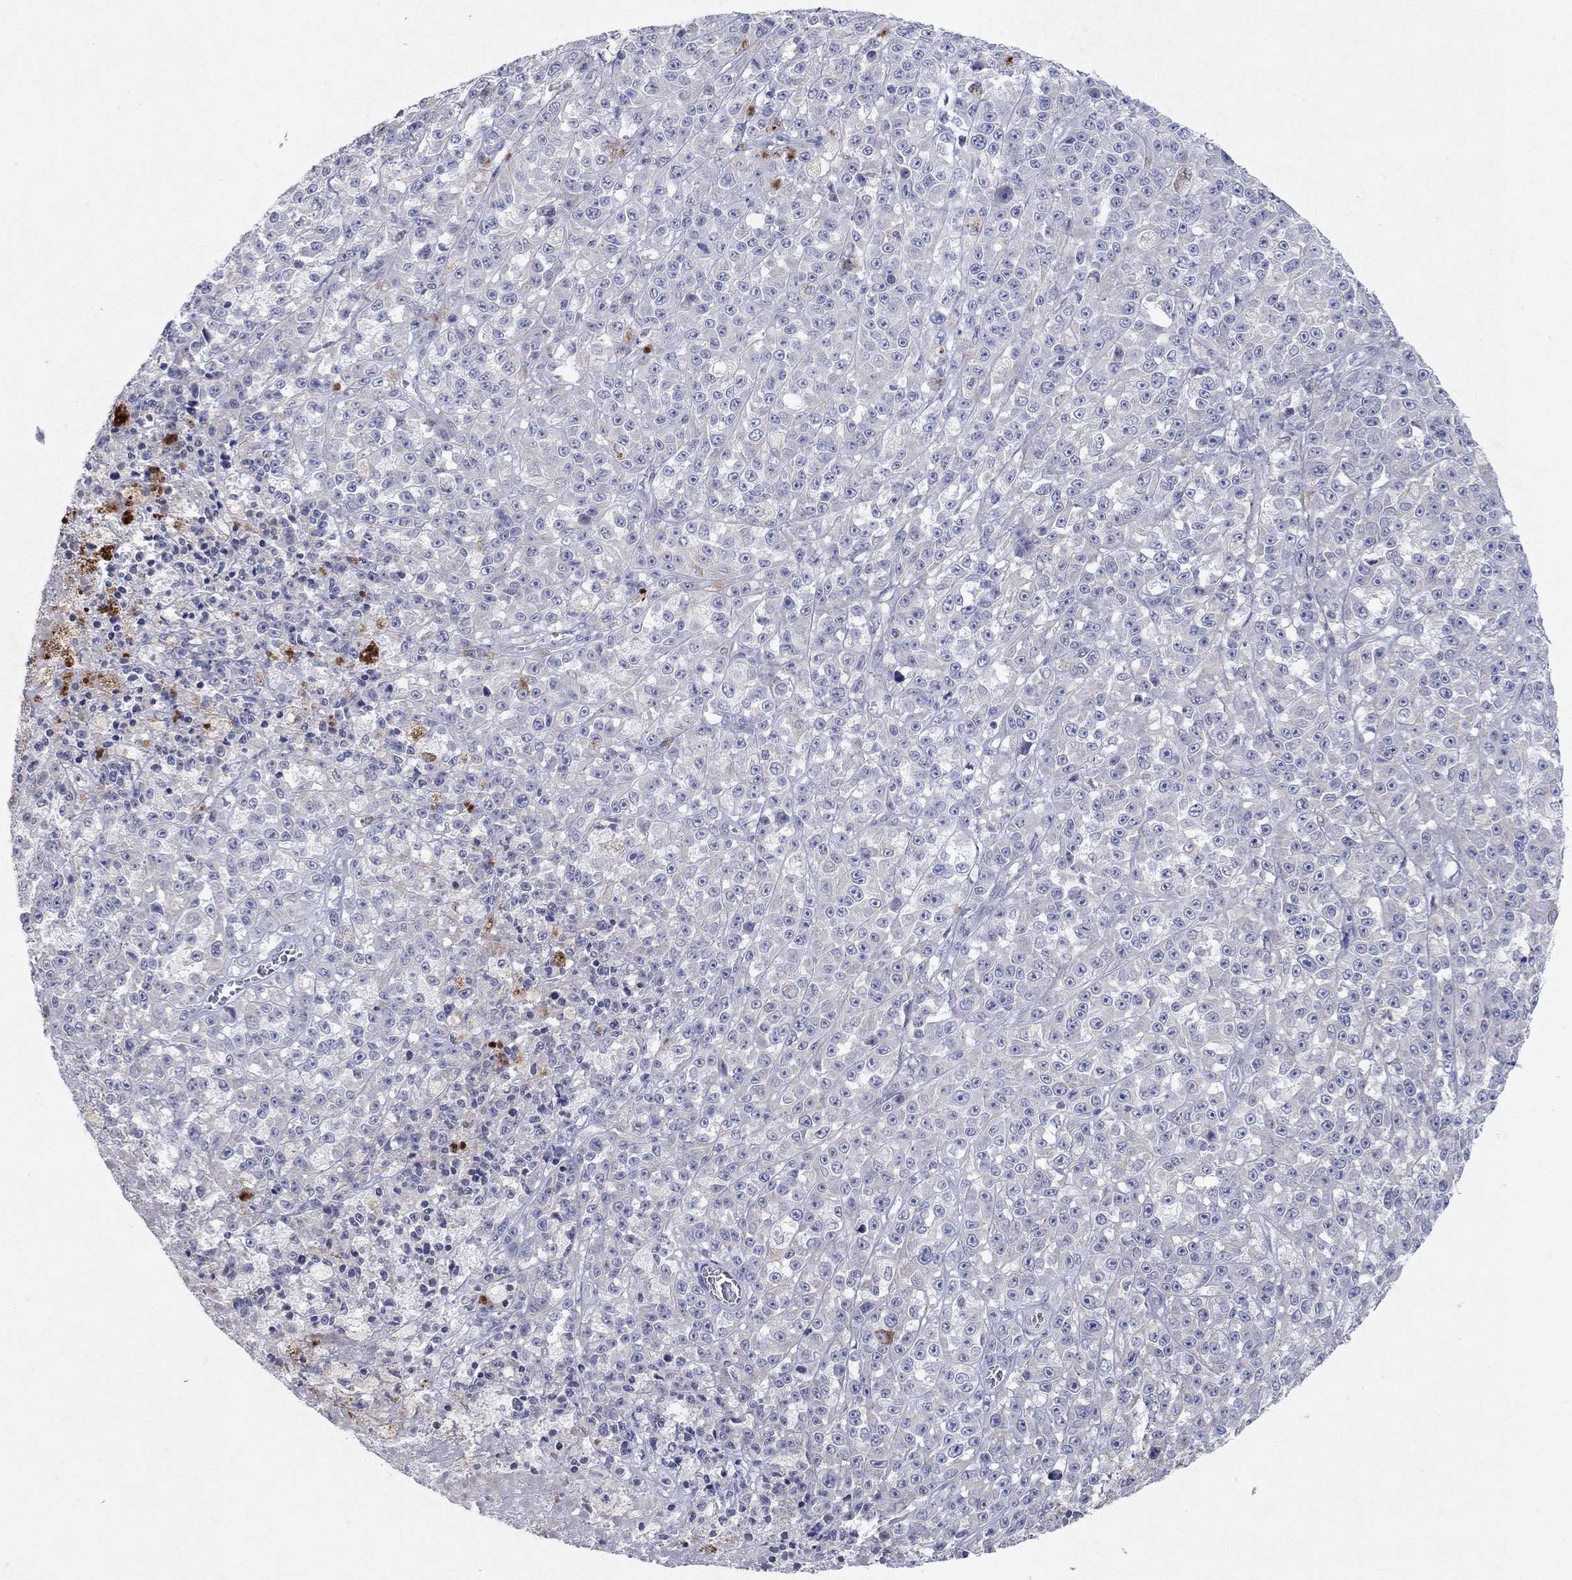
{"staining": {"intensity": "negative", "quantity": "none", "location": "none"}, "tissue": "melanoma", "cell_type": "Tumor cells", "image_type": "cancer", "snomed": [{"axis": "morphology", "description": "Malignant melanoma, NOS"}, {"axis": "topography", "description": "Skin"}], "caption": "The histopathology image displays no staining of tumor cells in melanoma.", "gene": "KRT40", "patient": {"sex": "female", "age": 58}}